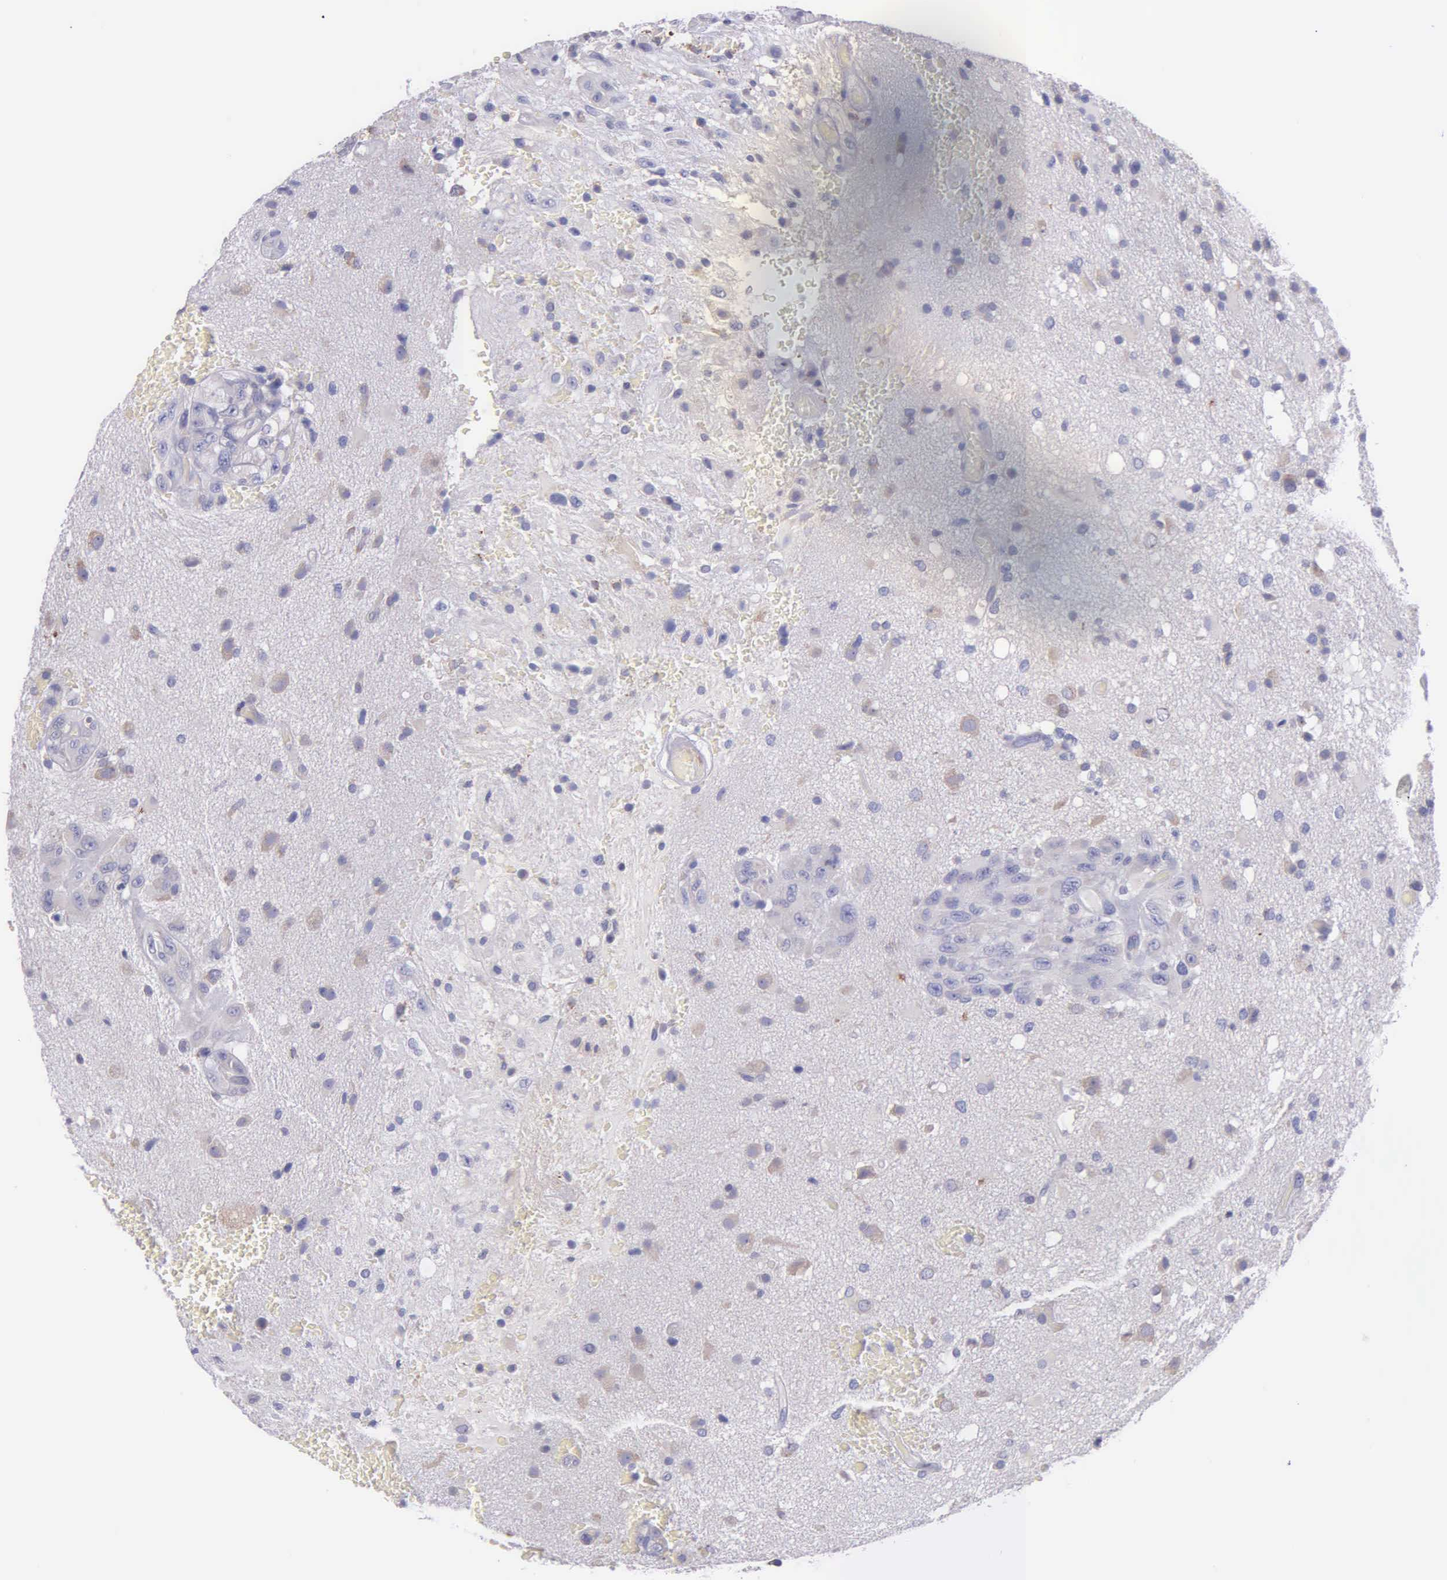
{"staining": {"intensity": "negative", "quantity": "none", "location": "none"}, "tissue": "glioma", "cell_type": "Tumor cells", "image_type": "cancer", "snomed": [{"axis": "morphology", "description": "Glioma, malignant, High grade"}, {"axis": "topography", "description": "Brain"}], "caption": "The histopathology image displays no staining of tumor cells in glioma.", "gene": "MIA2", "patient": {"sex": "male", "age": 48}}